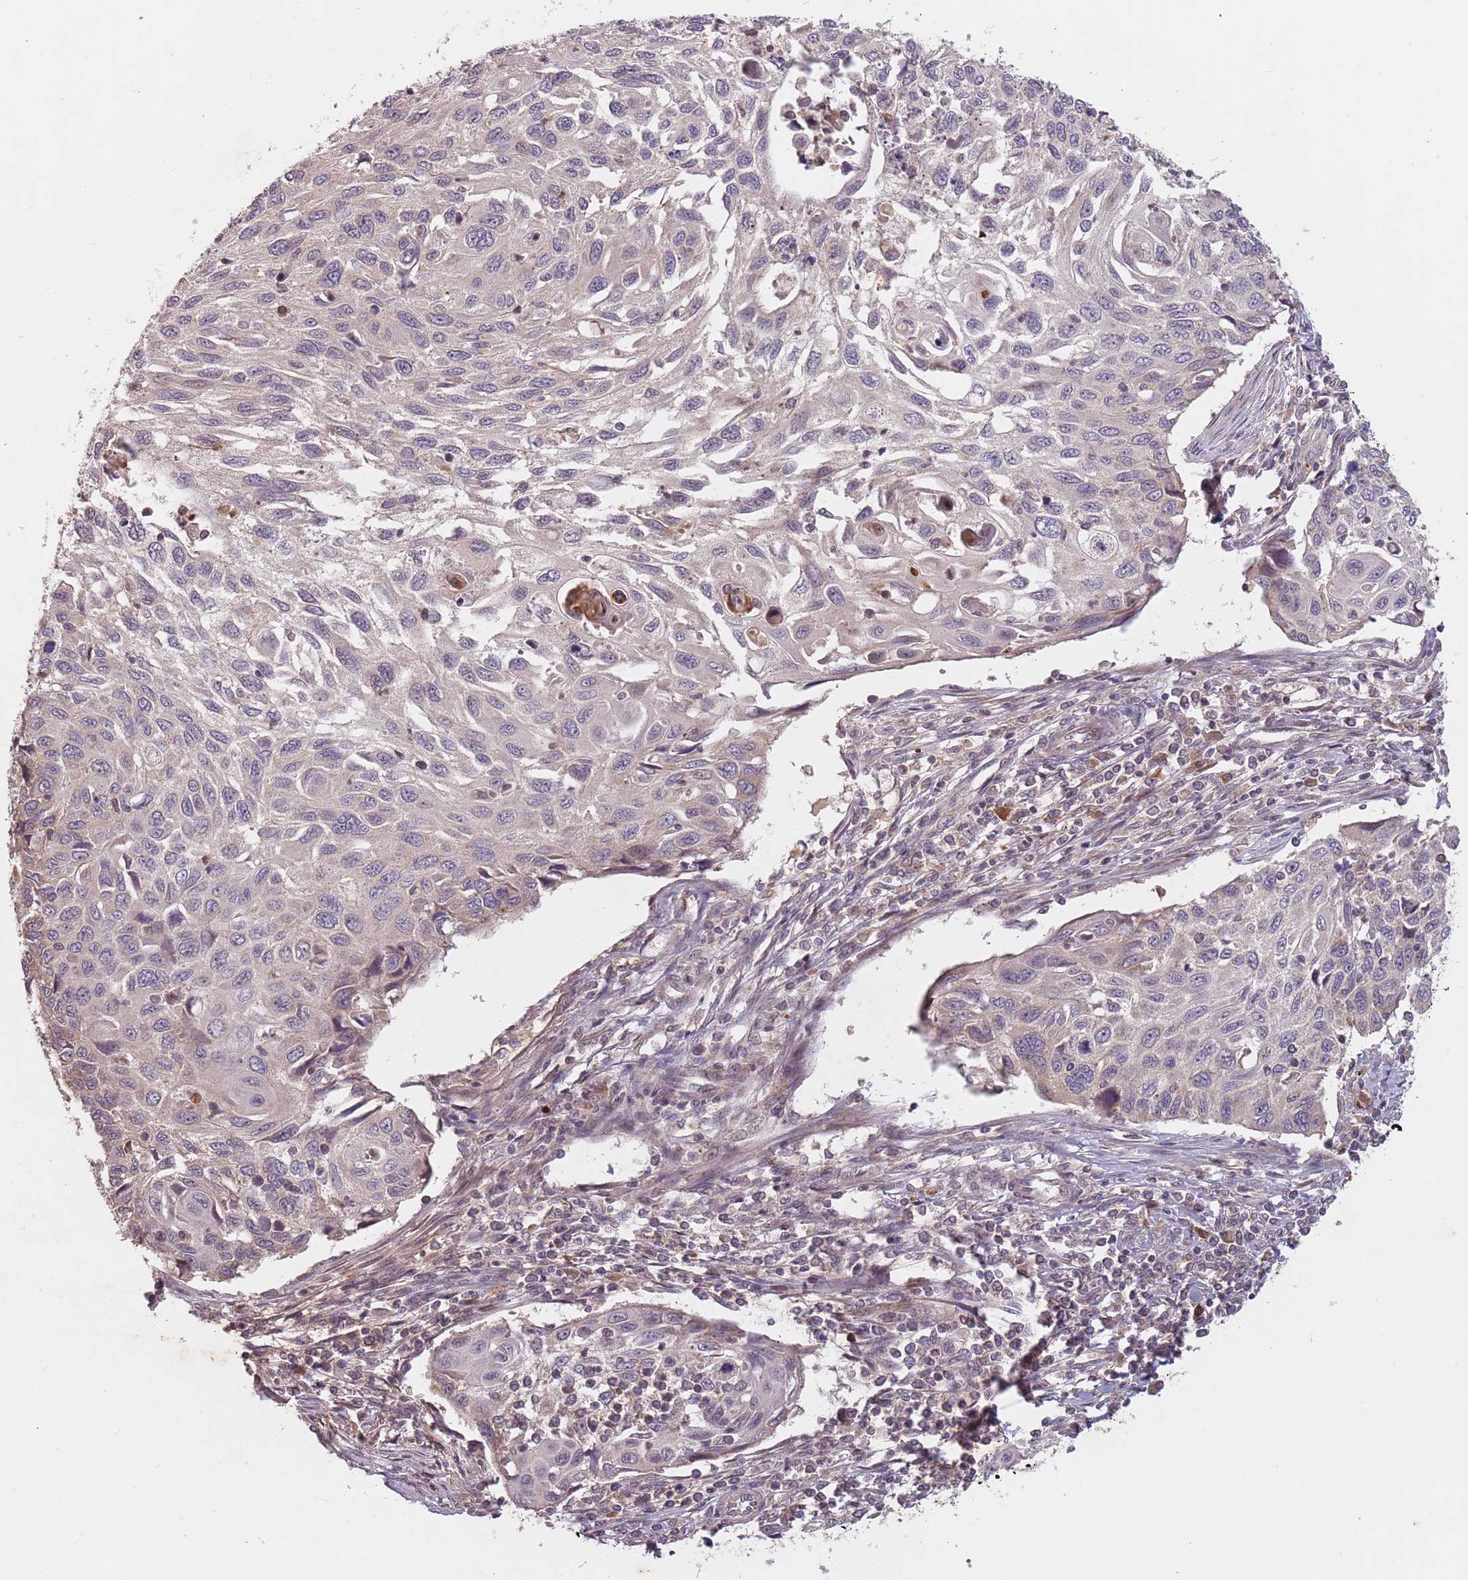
{"staining": {"intensity": "negative", "quantity": "none", "location": "none"}, "tissue": "cervical cancer", "cell_type": "Tumor cells", "image_type": "cancer", "snomed": [{"axis": "morphology", "description": "Squamous cell carcinoma, NOS"}, {"axis": "topography", "description": "Cervix"}], "caption": "High magnification brightfield microscopy of squamous cell carcinoma (cervical) stained with DAB (3,3'-diaminobenzidine) (brown) and counterstained with hematoxylin (blue): tumor cells show no significant expression.", "gene": "GPR180", "patient": {"sex": "female", "age": 70}}